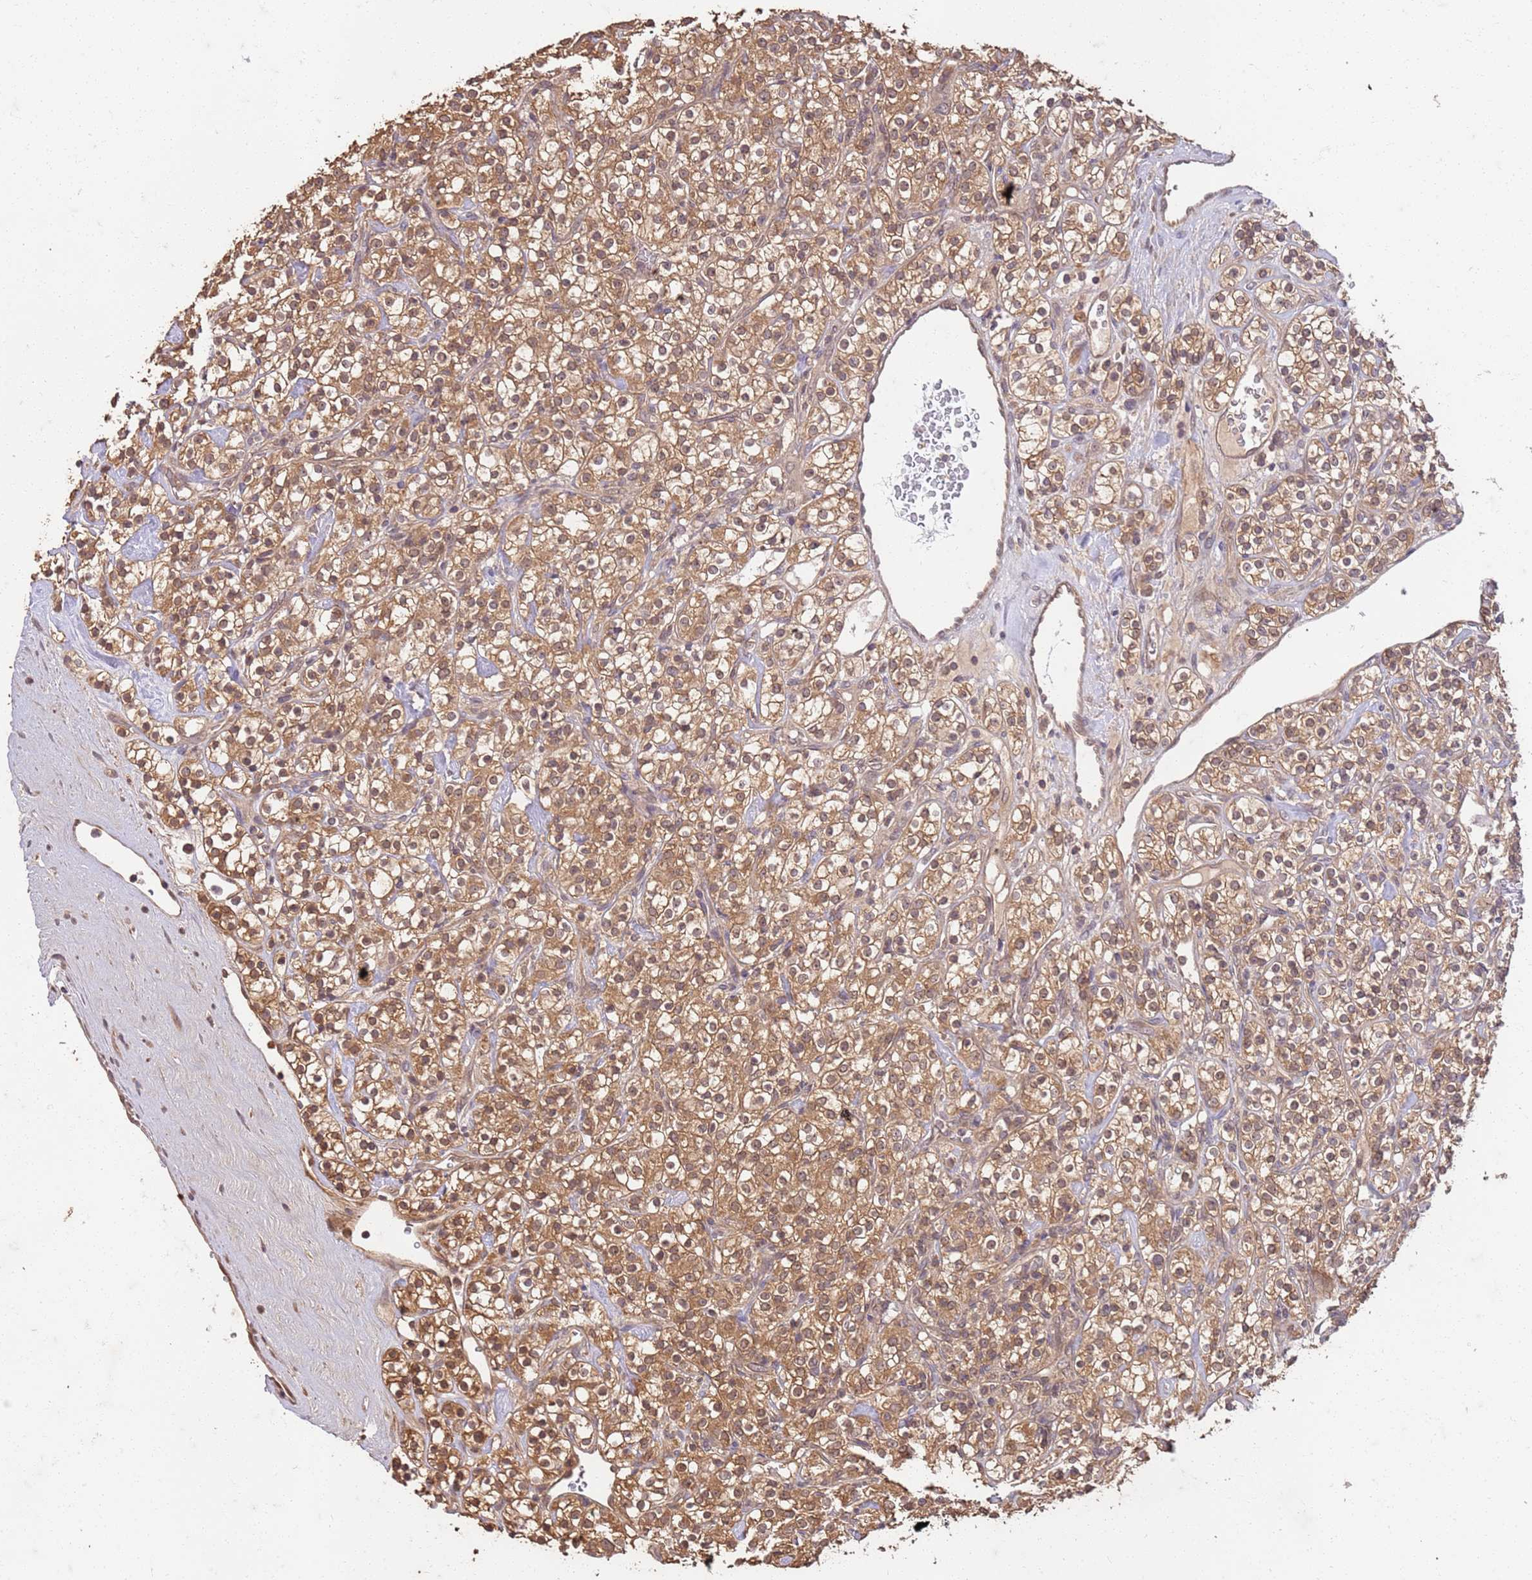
{"staining": {"intensity": "moderate", "quantity": ">75%", "location": "cytoplasmic/membranous,nuclear"}, "tissue": "renal cancer", "cell_type": "Tumor cells", "image_type": "cancer", "snomed": [{"axis": "morphology", "description": "Adenocarcinoma, NOS"}, {"axis": "topography", "description": "Kidney"}], "caption": "Immunohistochemistry (IHC) (DAB) staining of human renal adenocarcinoma shows moderate cytoplasmic/membranous and nuclear protein expression in approximately >75% of tumor cells. The protein is stained brown, and the nuclei are stained in blue (DAB (3,3'-diaminobenzidine) IHC with brightfield microscopy, high magnification).", "gene": "UBE3A", "patient": {"sex": "male", "age": 77}}